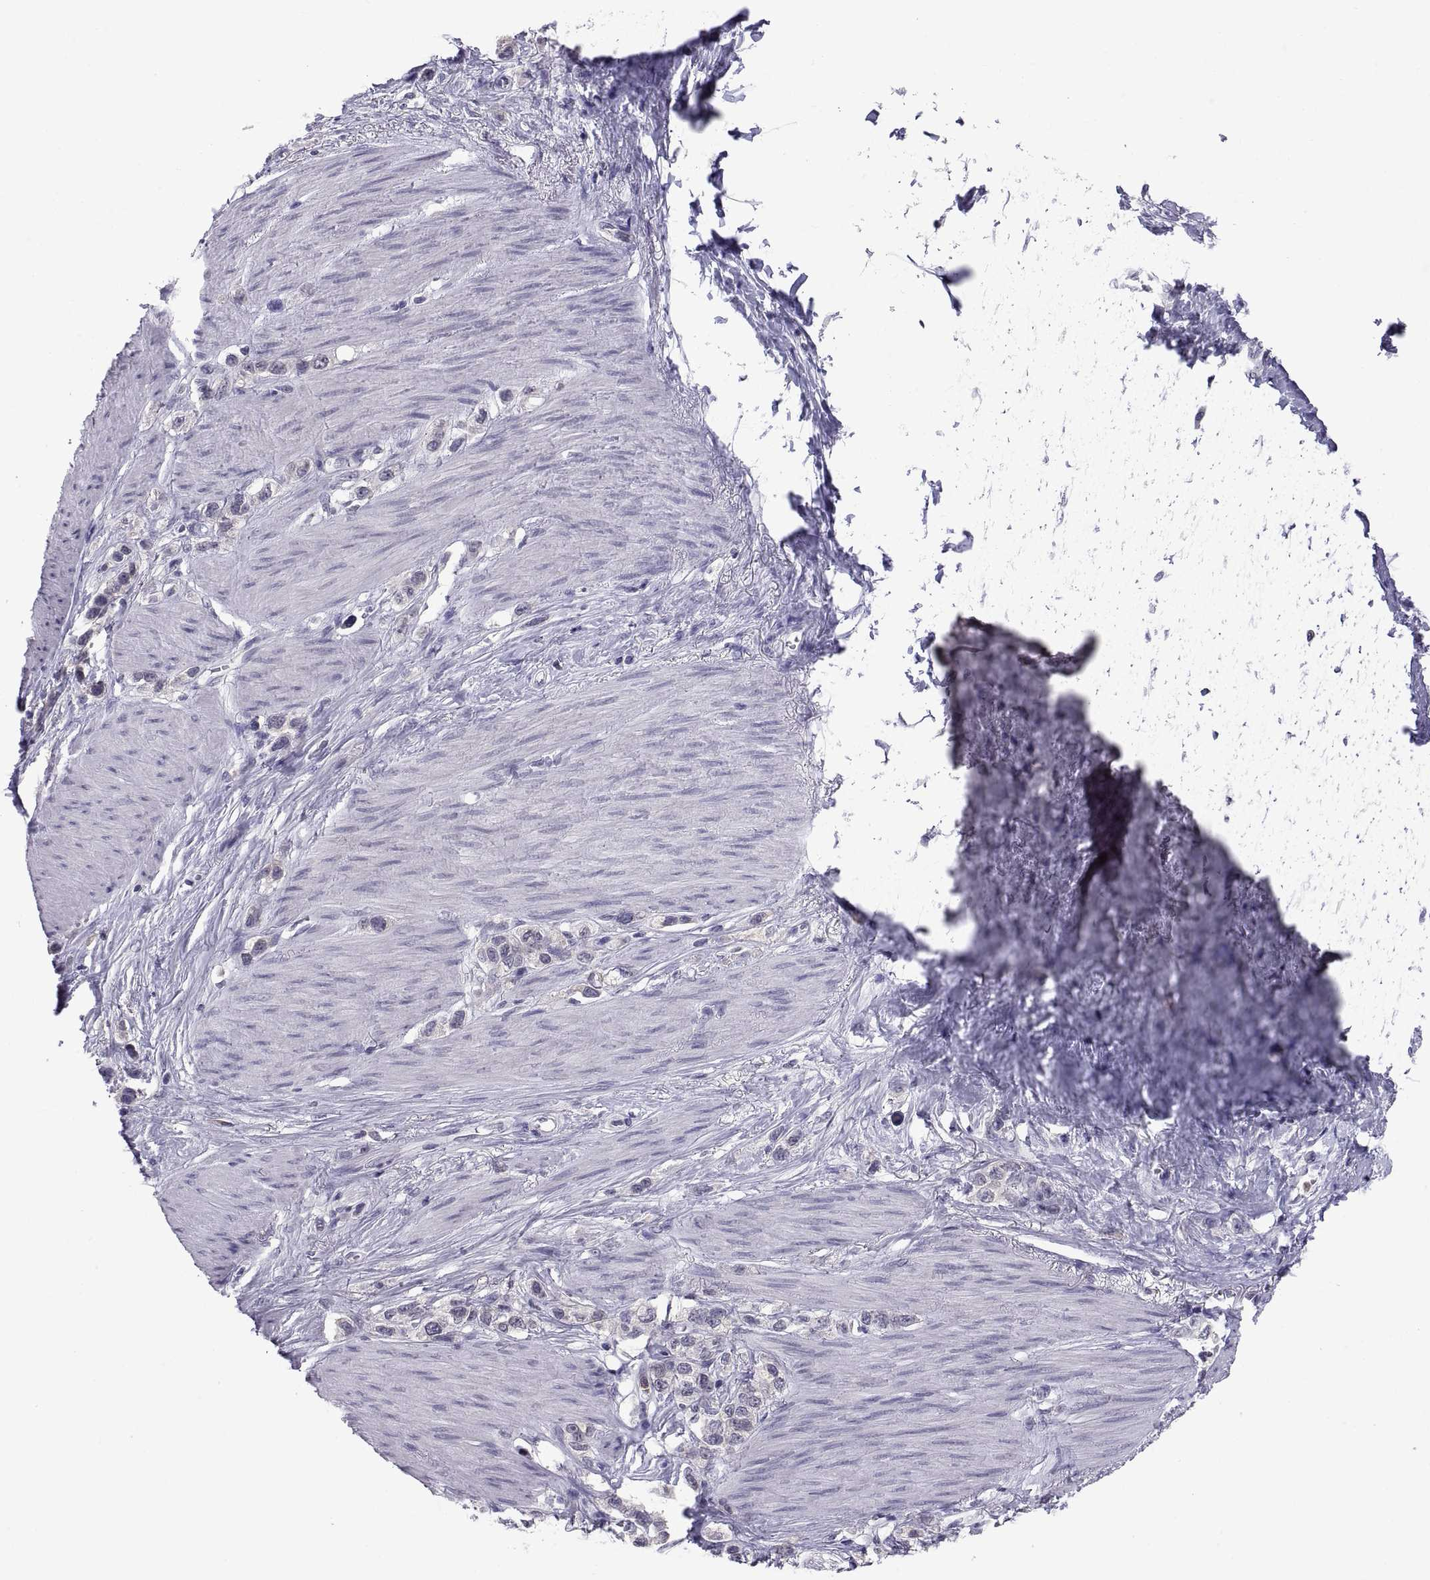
{"staining": {"intensity": "negative", "quantity": "none", "location": "none"}, "tissue": "stomach cancer", "cell_type": "Tumor cells", "image_type": "cancer", "snomed": [{"axis": "morphology", "description": "Normal tissue, NOS"}, {"axis": "morphology", "description": "Adenocarcinoma, NOS"}, {"axis": "morphology", "description": "Adenocarcinoma, High grade"}, {"axis": "topography", "description": "Stomach, upper"}, {"axis": "topography", "description": "Stomach"}], "caption": "Human adenocarcinoma (stomach) stained for a protein using immunohistochemistry (IHC) exhibits no positivity in tumor cells.", "gene": "PKP1", "patient": {"sex": "female", "age": 65}}